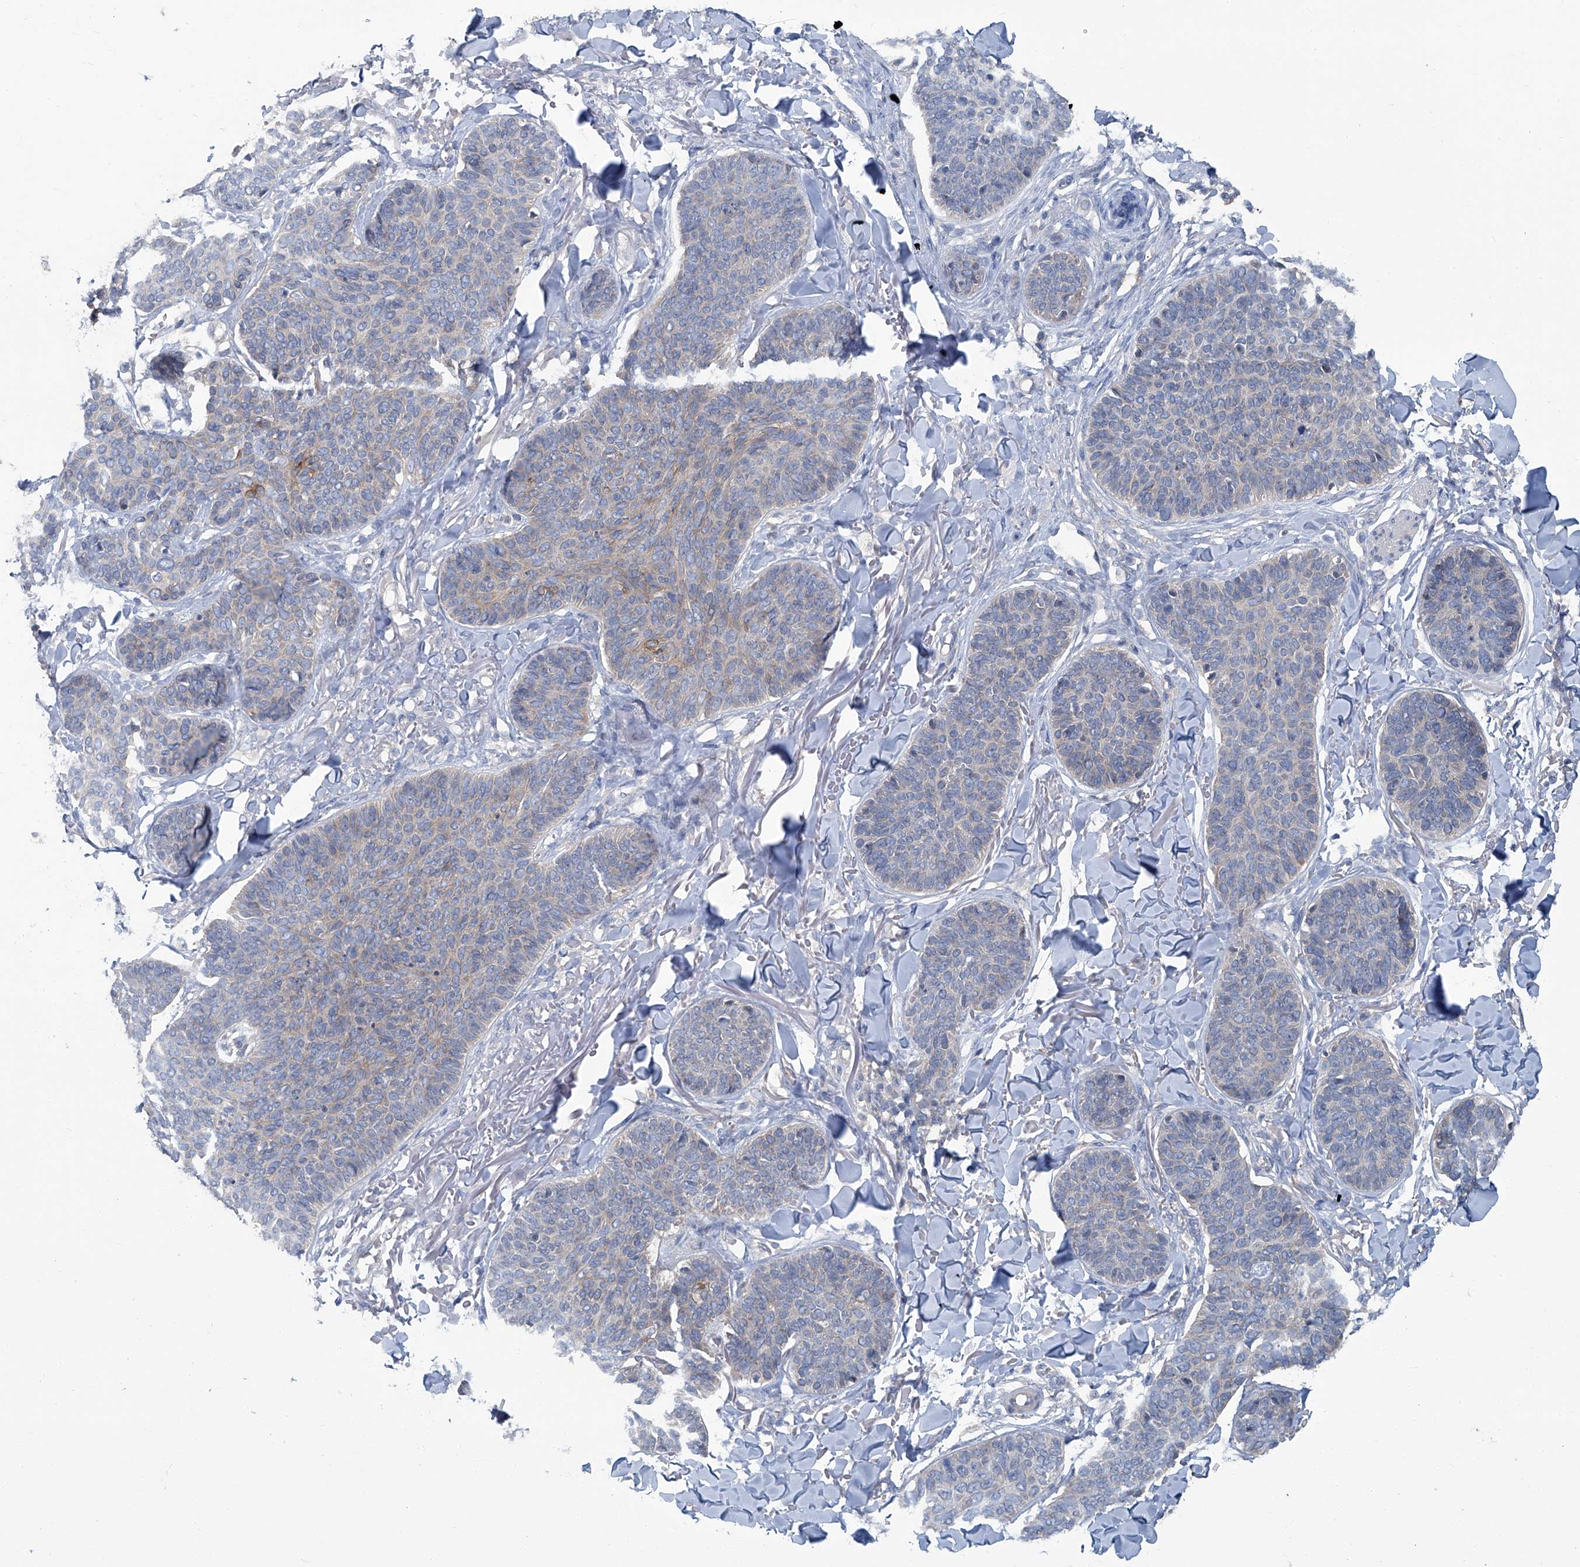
{"staining": {"intensity": "weak", "quantity": "<25%", "location": "cytoplasmic/membranous"}, "tissue": "skin cancer", "cell_type": "Tumor cells", "image_type": "cancer", "snomed": [{"axis": "morphology", "description": "Basal cell carcinoma"}, {"axis": "topography", "description": "Skin"}], "caption": "Immunohistochemical staining of human skin cancer shows no significant positivity in tumor cells.", "gene": "ANKRD34A", "patient": {"sex": "male", "age": 85}}